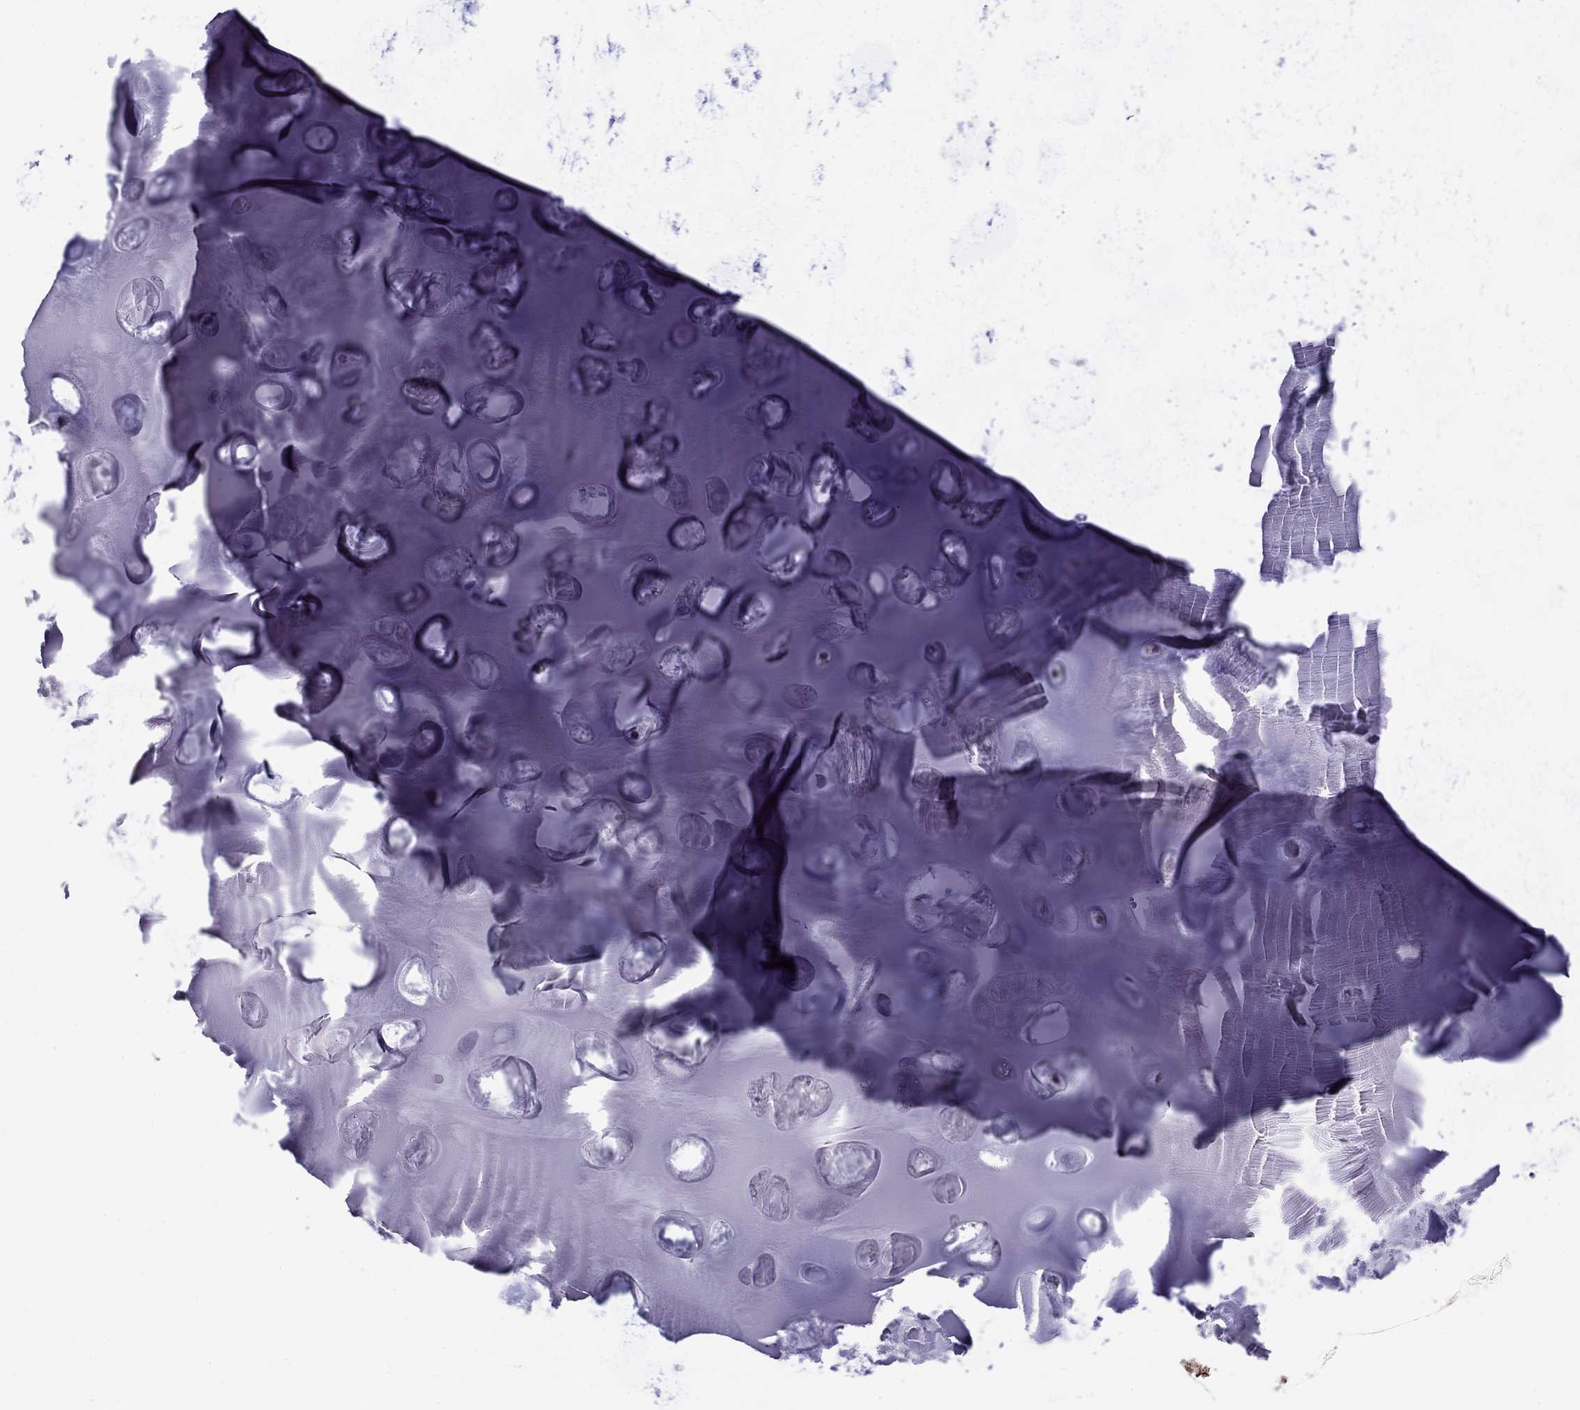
{"staining": {"intensity": "negative", "quantity": "none", "location": "none"}, "tissue": "adipose tissue", "cell_type": "Adipocytes", "image_type": "normal", "snomed": [{"axis": "morphology", "description": "Normal tissue, NOS"}, {"axis": "morphology", "description": "Squamous cell carcinoma, NOS"}, {"axis": "topography", "description": "Cartilage tissue"}, {"axis": "topography", "description": "Lung"}], "caption": "Image shows no significant protein expression in adipocytes of unremarkable adipose tissue.", "gene": "PRRT2", "patient": {"sex": "male", "age": 66}}